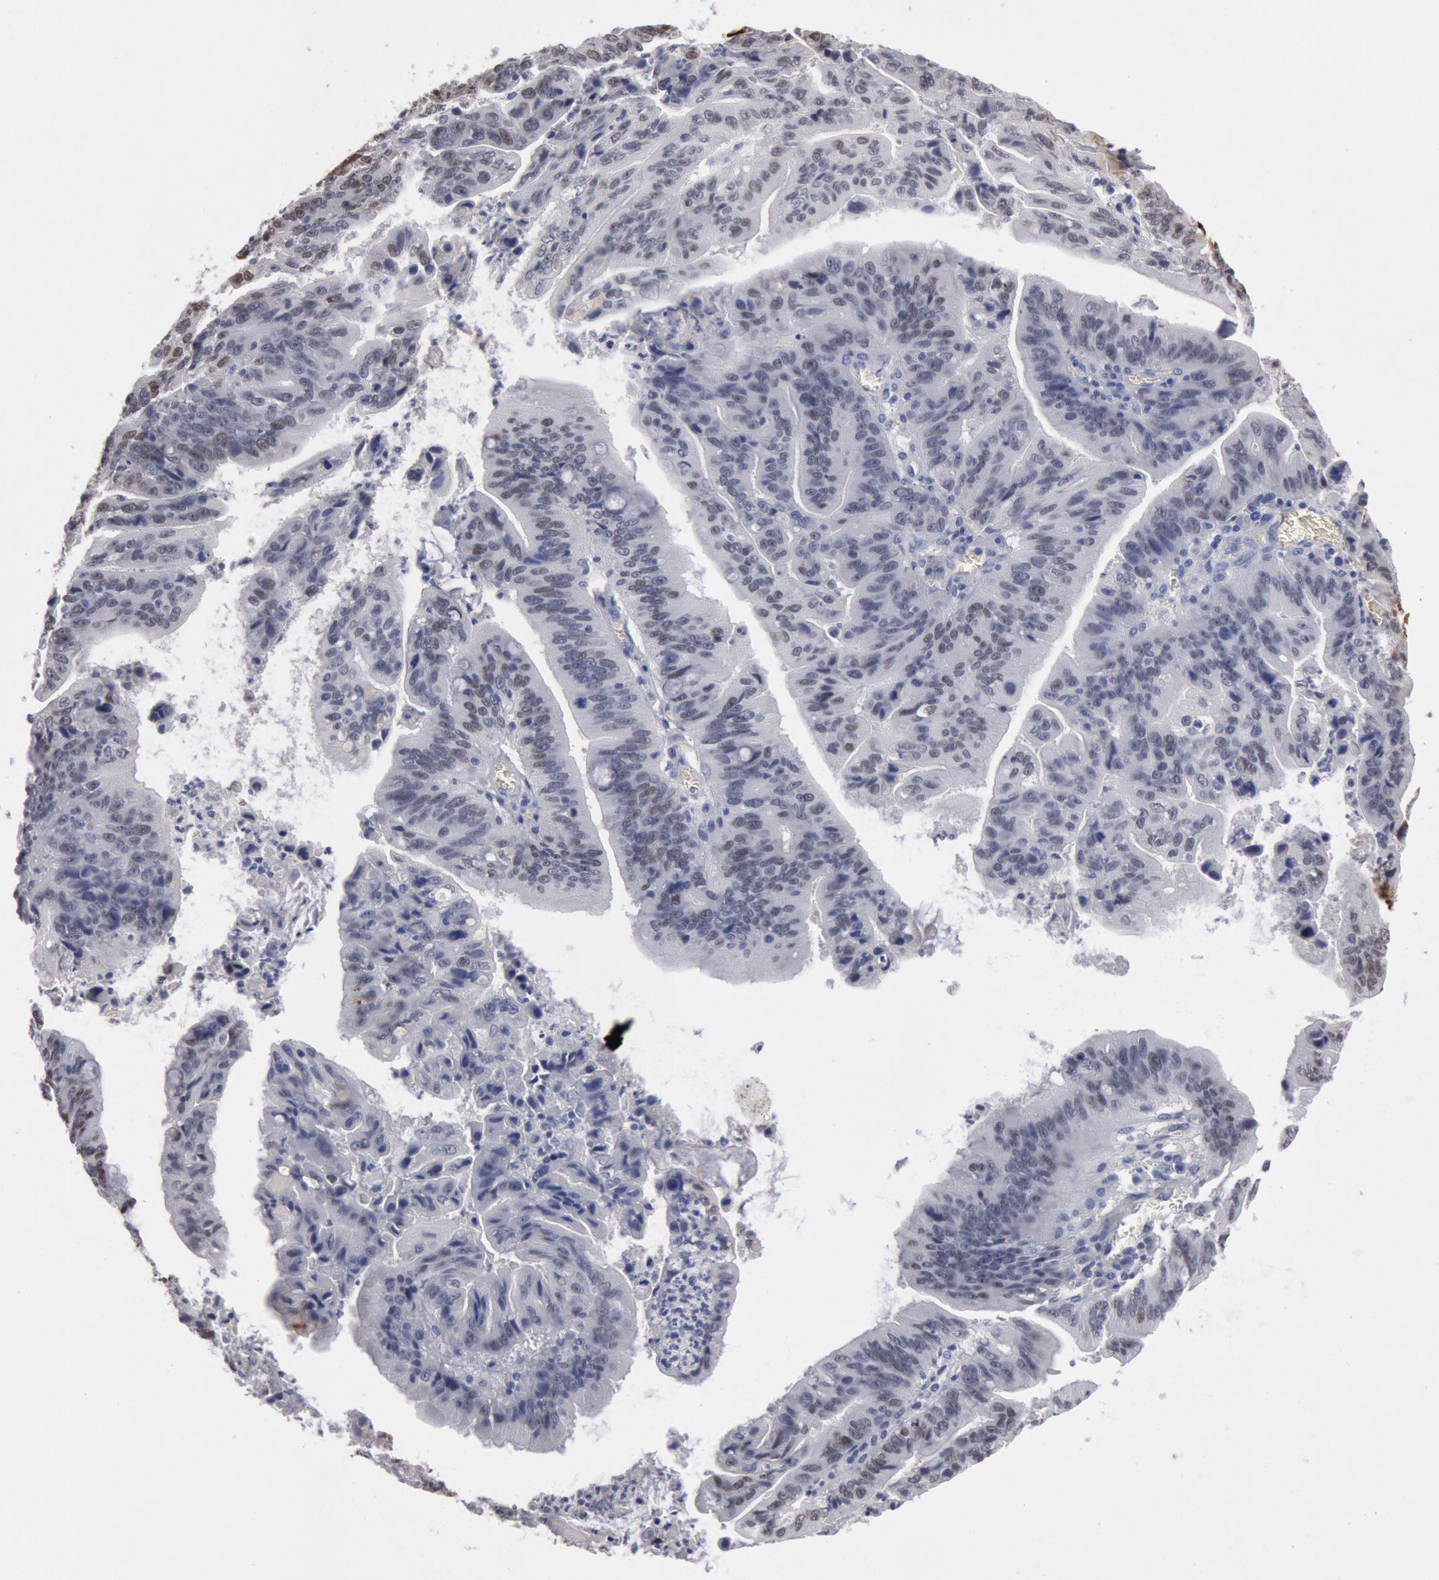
{"staining": {"intensity": "weak", "quantity": "25%-75%", "location": "nuclear"}, "tissue": "stomach cancer", "cell_type": "Tumor cells", "image_type": "cancer", "snomed": [{"axis": "morphology", "description": "Adenocarcinoma, NOS"}, {"axis": "topography", "description": "Stomach, upper"}], "caption": "Human stomach adenocarcinoma stained with a brown dye shows weak nuclear positive staining in approximately 25%-75% of tumor cells.", "gene": "FOXA2", "patient": {"sex": "male", "age": 63}}